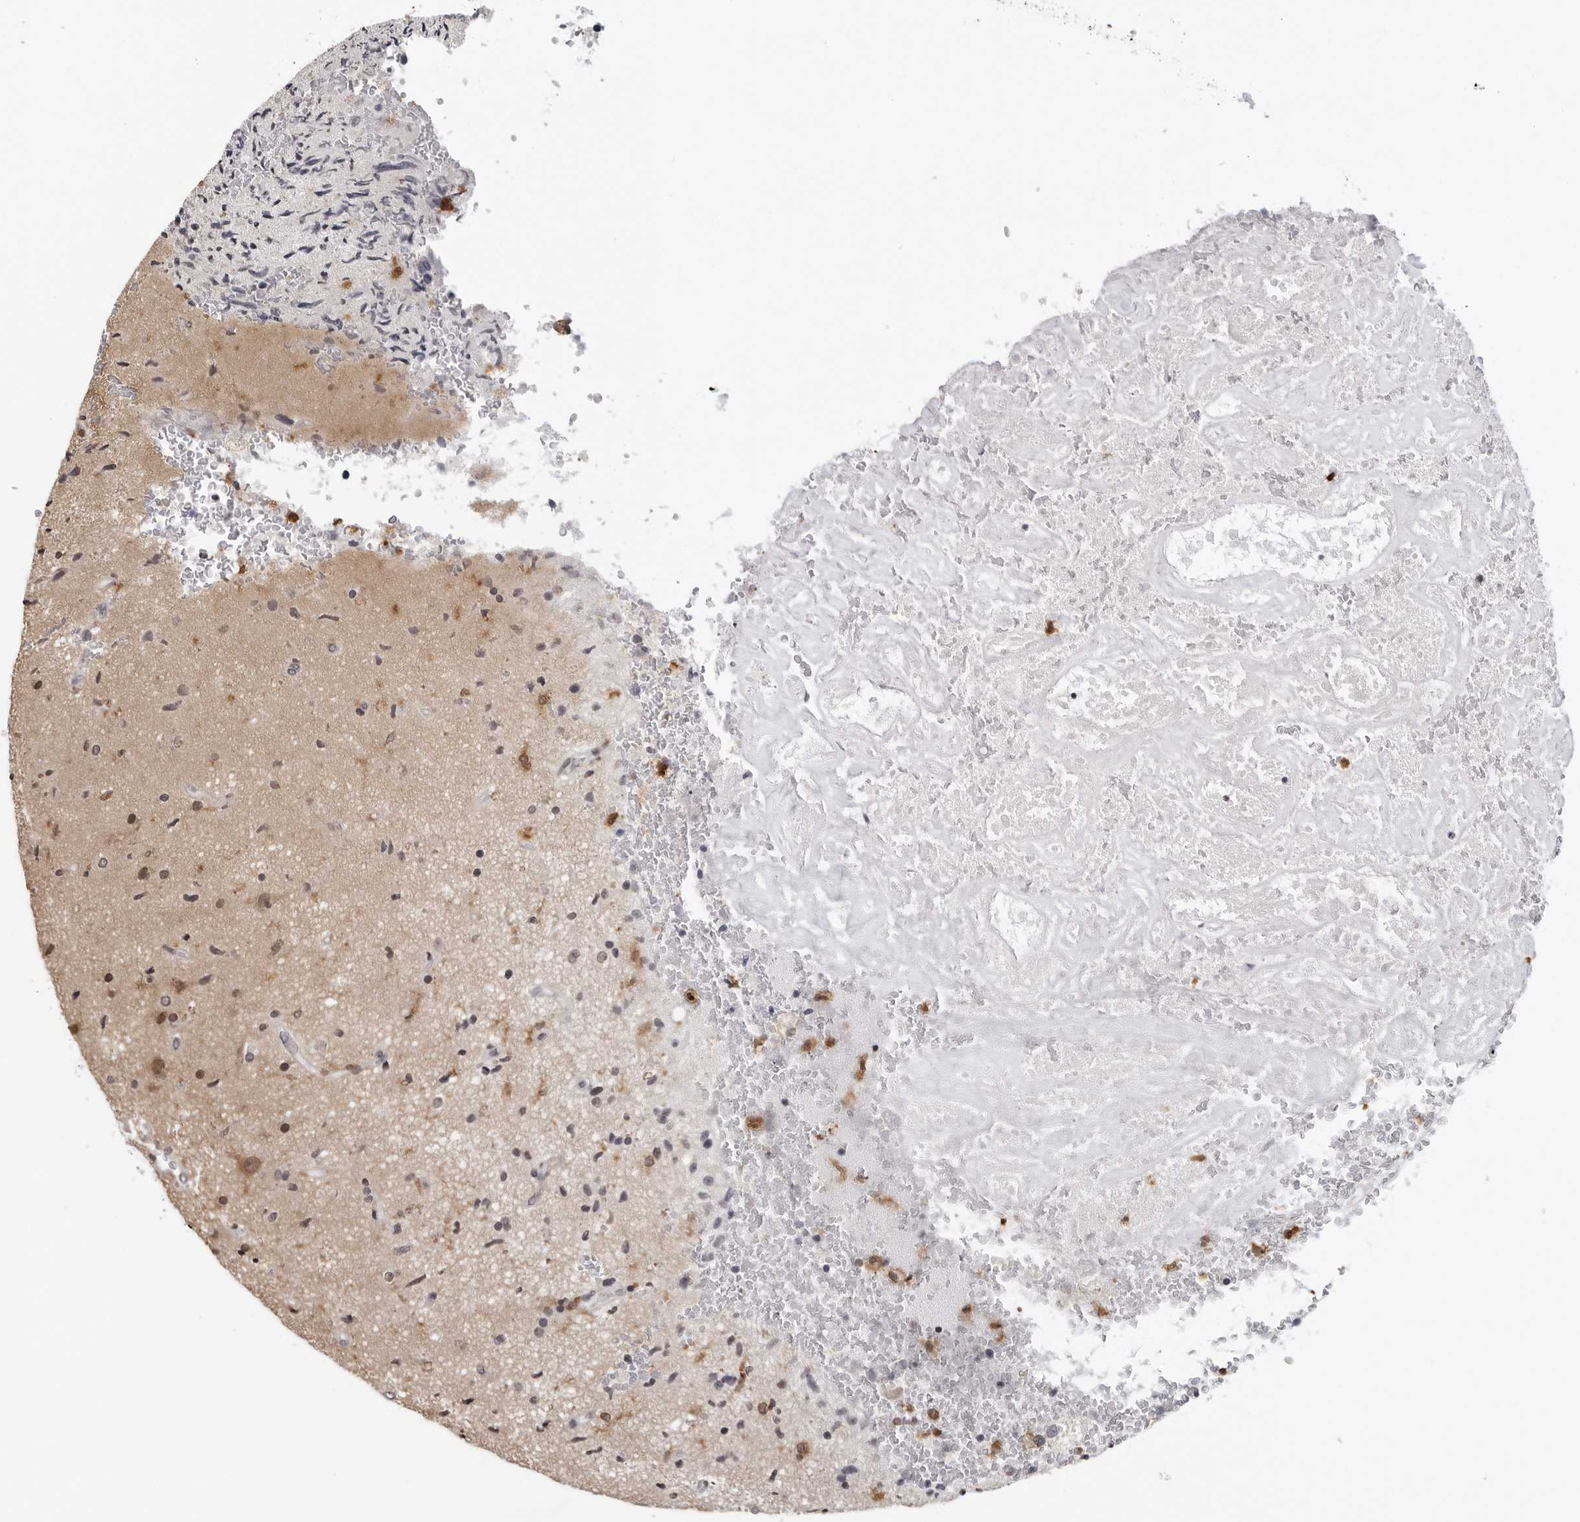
{"staining": {"intensity": "moderate", "quantity": "<25%", "location": "cytoplasmic/membranous"}, "tissue": "glioma", "cell_type": "Tumor cells", "image_type": "cancer", "snomed": [{"axis": "morphology", "description": "Glioma, malignant, High grade"}, {"axis": "topography", "description": "Brain"}], "caption": "Malignant glioma (high-grade) tissue shows moderate cytoplasmic/membranous positivity in approximately <25% of tumor cells, visualized by immunohistochemistry.", "gene": "HSPH1", "patient": {"sex": "male", "age": 72}}